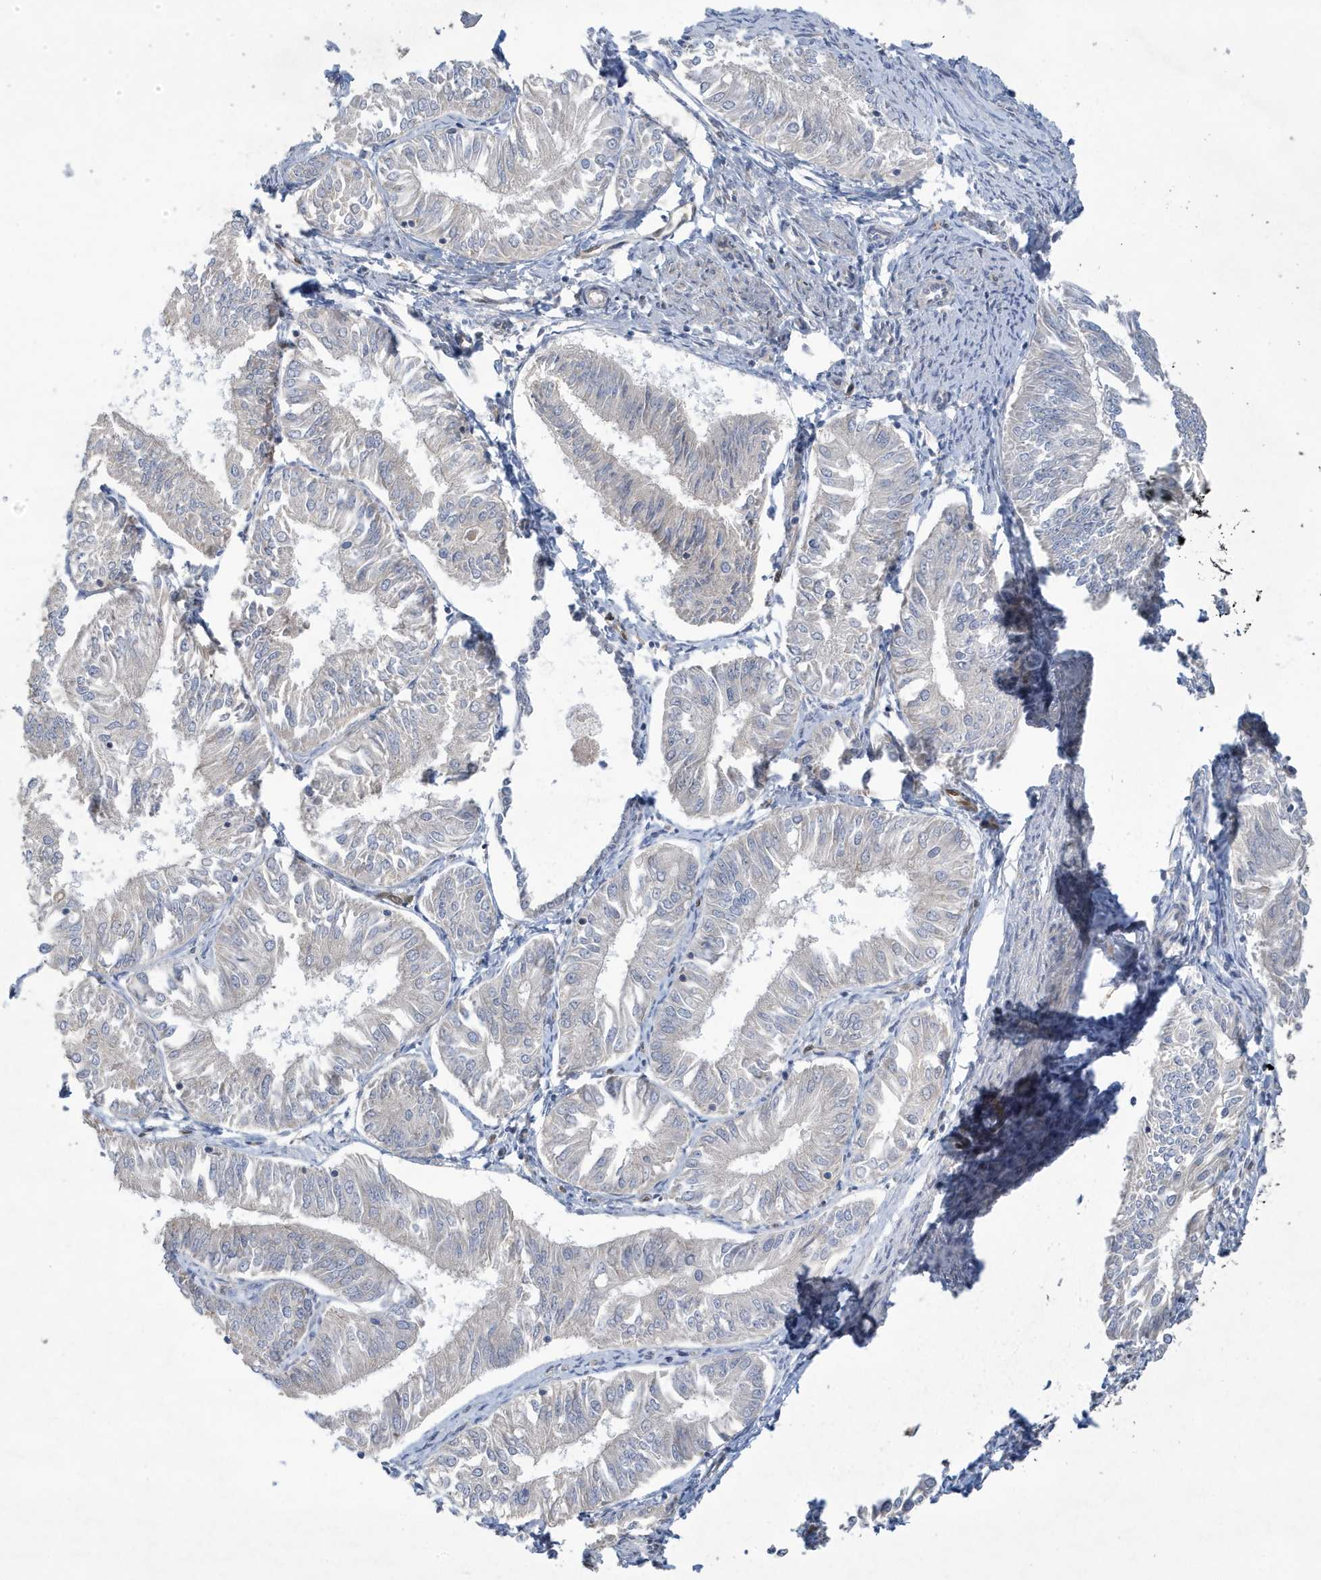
{"staining": {"intensity": "negative", "quantity": "none", "location": "none"}, "tissue": "endometrial cancer", "cell_type": "Tumor cells", "image_type": "cancer", "snomed": [{"axis": "morphology", "description": "Adenocarcinoma, NOS"}, {"axis": "topography", "description": "Endometrium"}], "caption": "IHC histopathology image of human adenocarcinoma (endometrial) stained for a protein (brown), which shows no positivity in tumor cells.", "gene": "NCOA7", "patient": {"sex": "female", "age": 58}}